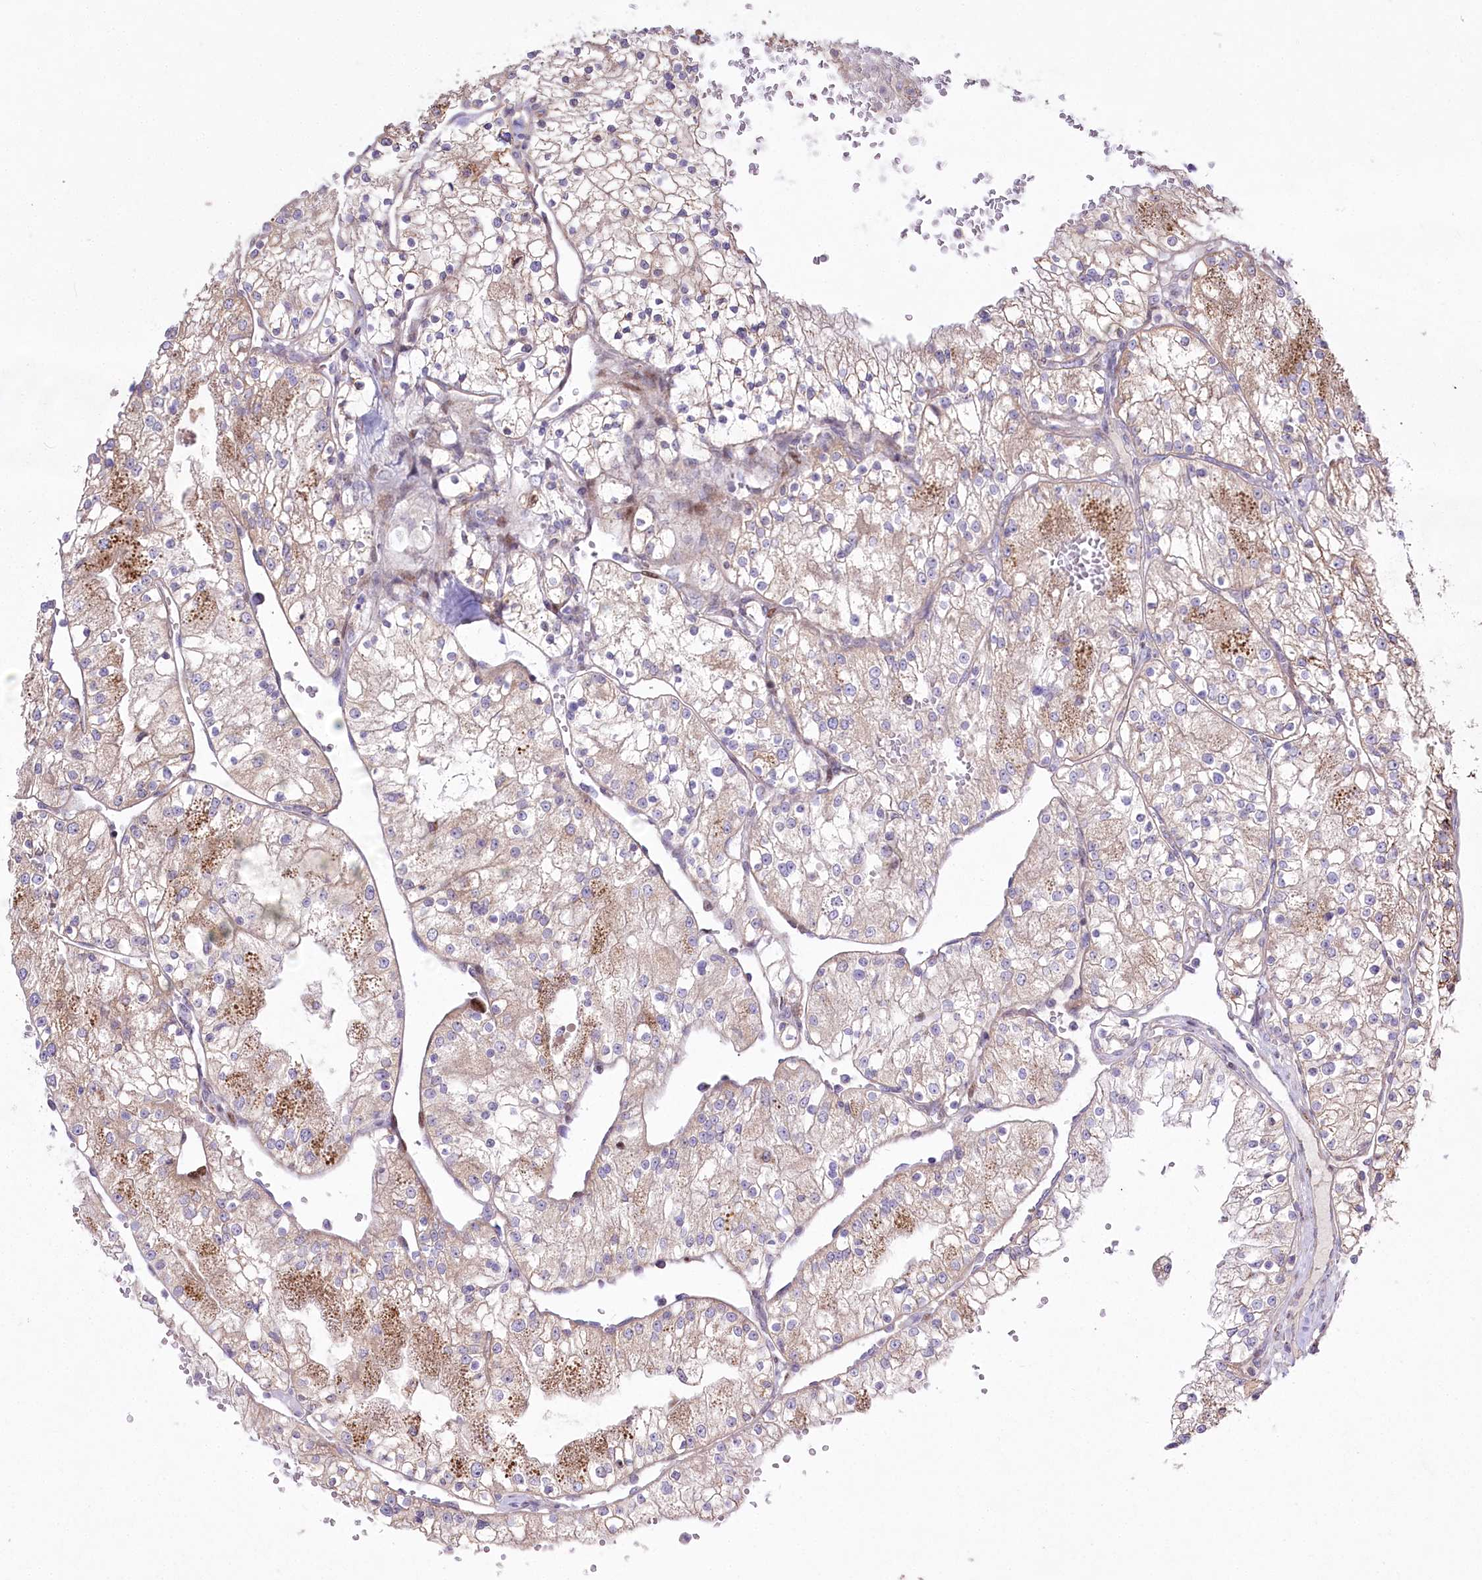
{"staining": {"intensity": "moderate", "quantity": "25%-75%", "location": "cytoplasmic/membranous"}, "tissue": "renal cancer", "cell_type": "Tumor cells", "image_type": "cancer", "snomed": [{"axis": "morphology", "description": "Normal tissue, NOS"}, {"axis": "morphology", "description": "Adenocarcinoma, NOS"}, {"axis": "topography", "description": "Kidney"}], "caption": "IHC of human renal cancer demonstrates medium levels of moderate cytoplasmic/membranous positivity in approximately 25%-75% of tumor cells. The staining was performed using DAB (3,3'-diaminobenzidine) to visualize the protein expression in brown, while the nuclei were stained in blue with hematoxylin (Magnification: 20x).", "gene": "CEP164", "patient": {"sex": "male", "age": 68}}